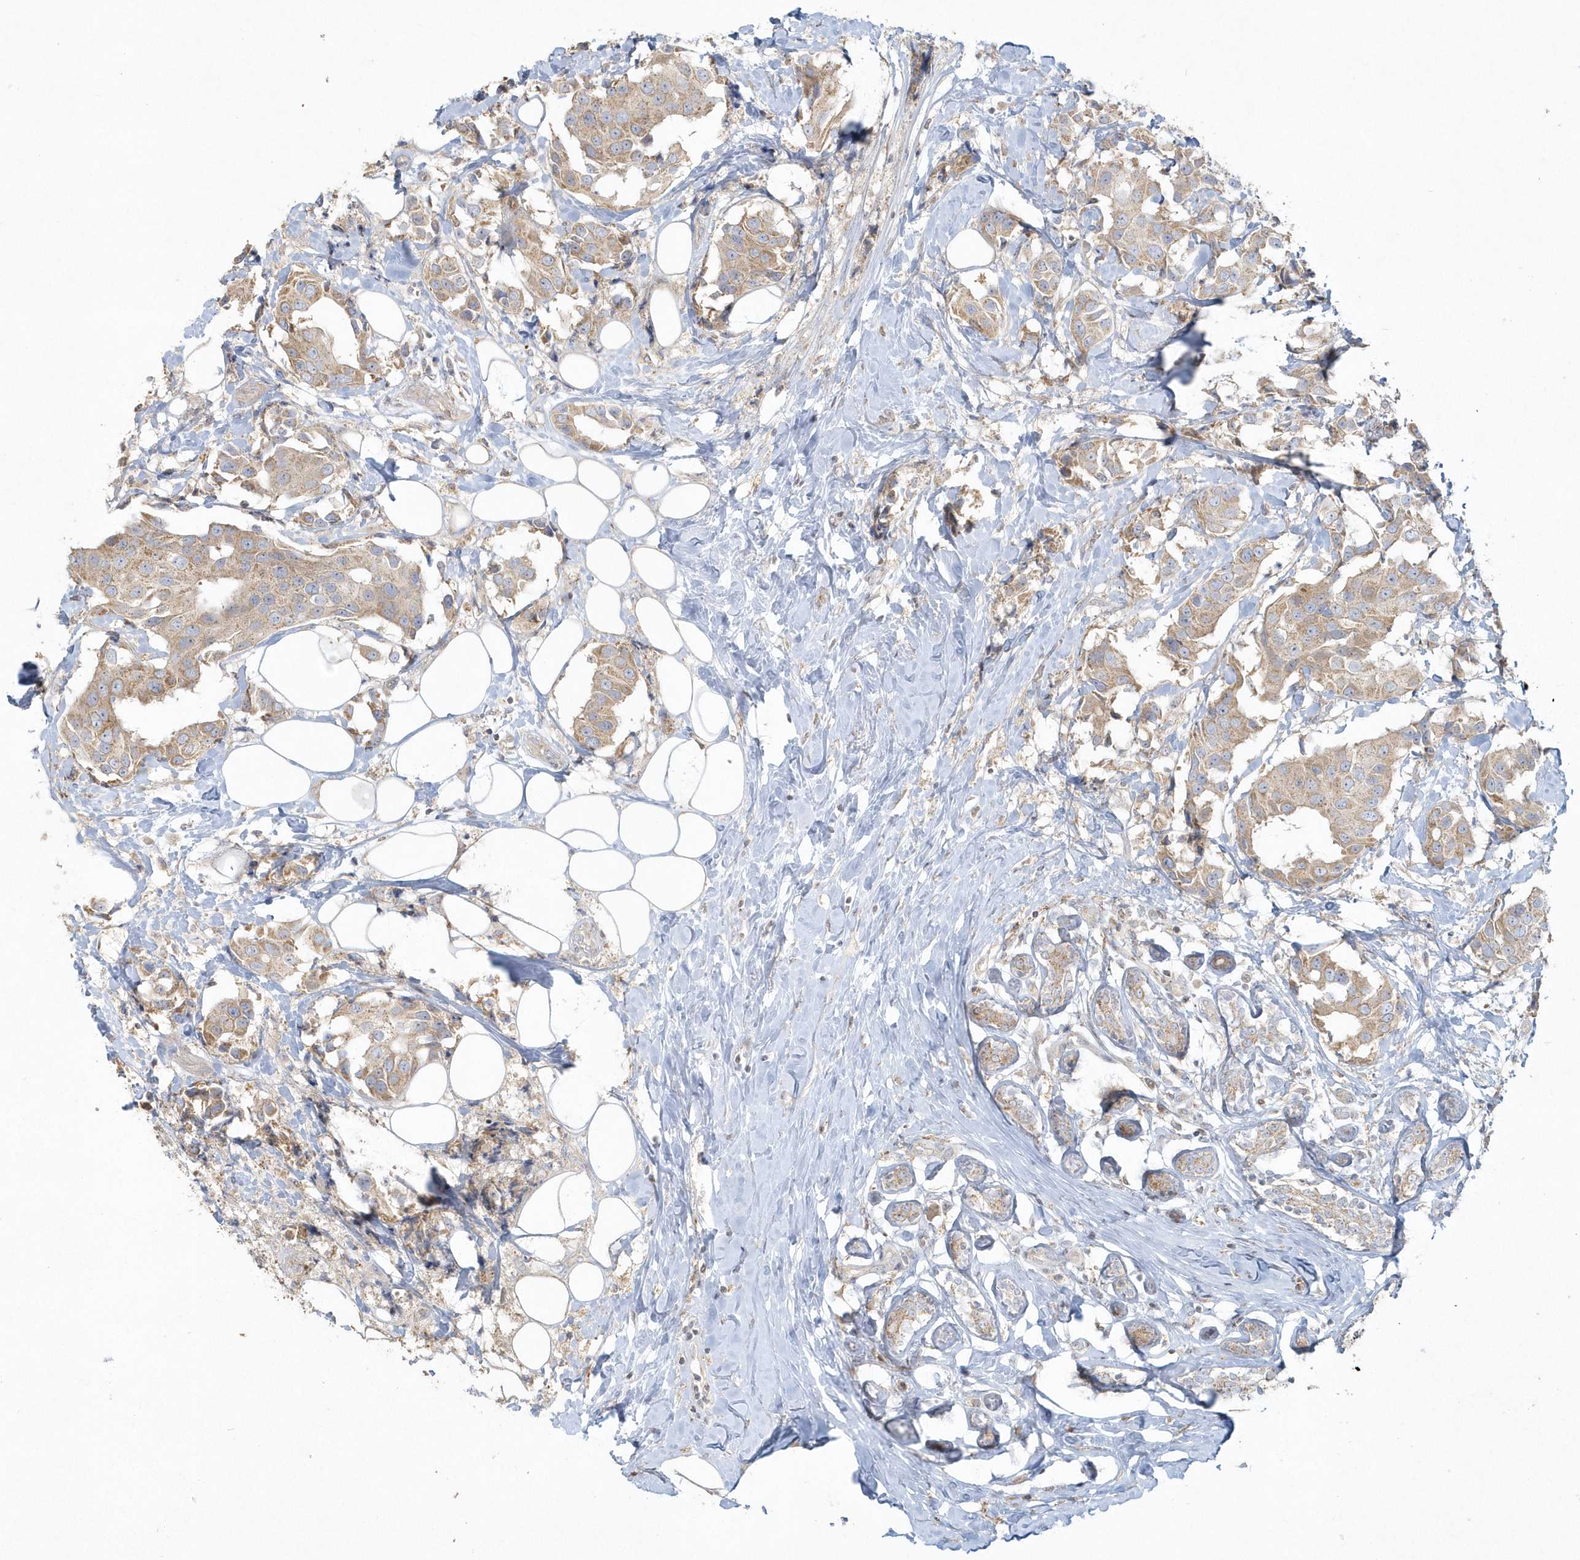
{"staining": {"intensity": "weak", "quantity": ">75%", "location": "cytoplasmic/membranous"}, "tissue": "breast cancer", "cell_type": "Tumor cells", "image_type": "cancer", "snomed": [{"axis": "morphology", "description": "Normal tissue, NOS"}, {"axis": "morphology", "description": "Duct carcinoma"}, {"axis": "topography", "description": "Breast"}], "caption": "High-magnification brightfield microscopy of breast intraductal carcinoma stained with DAB (3,3'-diaminobenzidine) (brown) and counterstained with hematoxylin (blue). tumor cells exhibit weak cytoplasmic/membranous expression is identified in approximately>75% of cells.", "gene": "BLTP3A", "patient": {"sex": "female", "age": 39}}